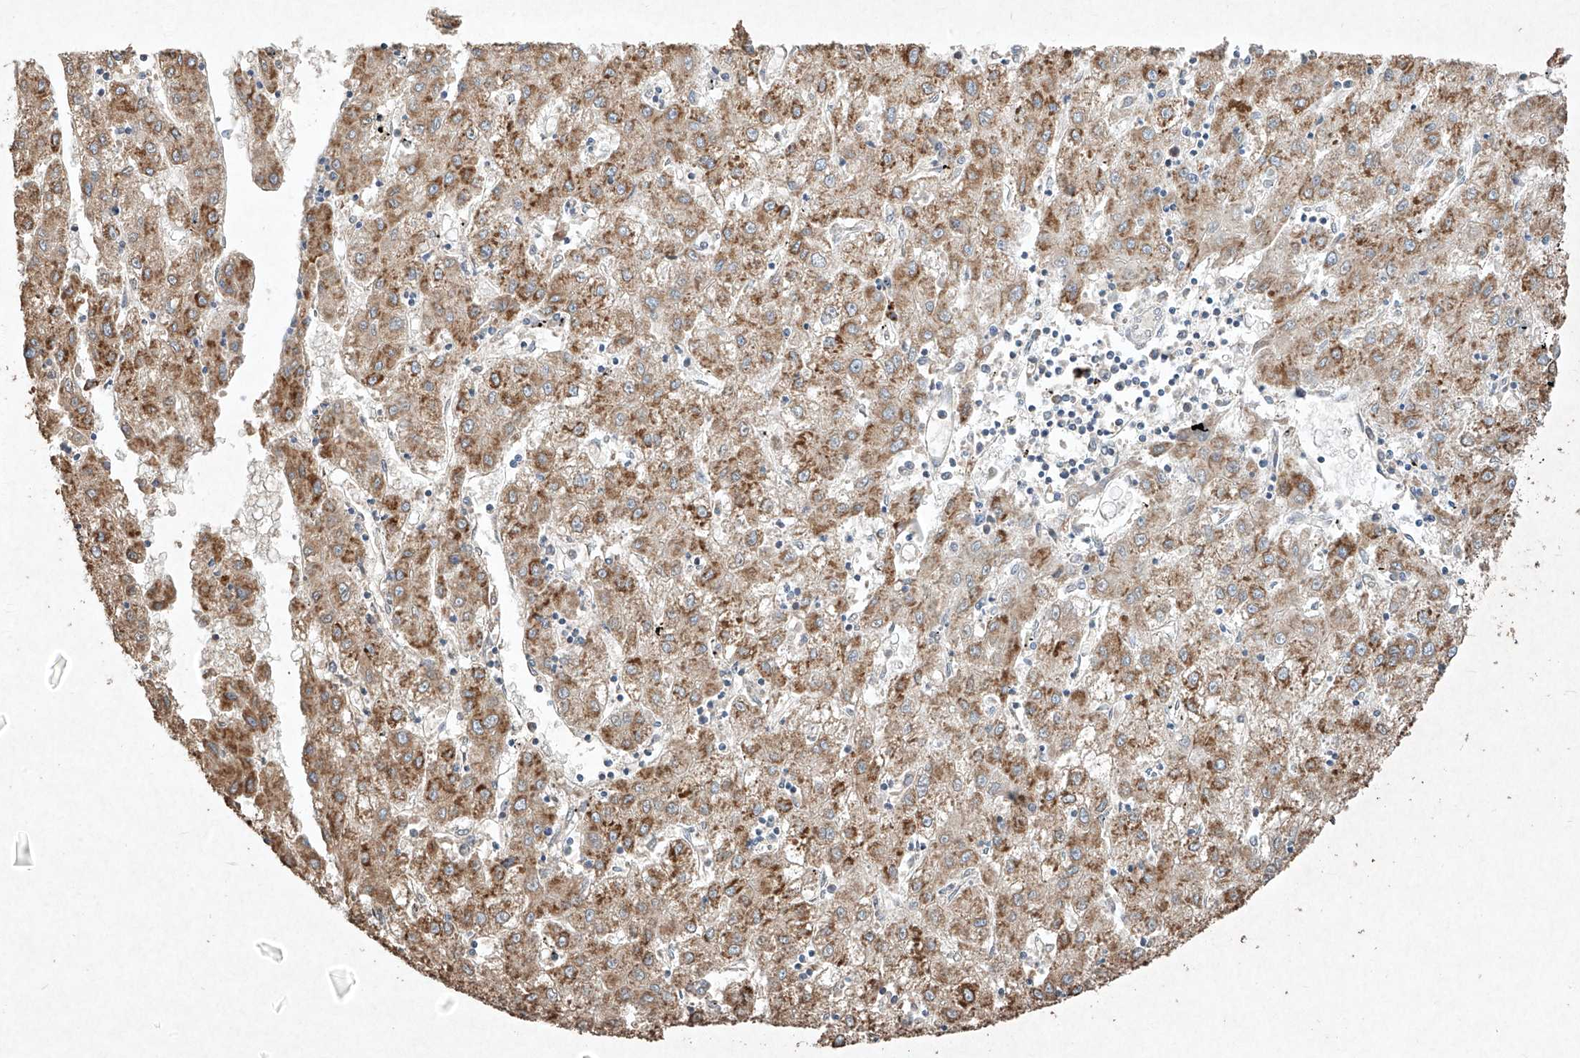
{"staining": {"intensity": "strong", "quantity": ">75%", "location": "cytoplasmic/membranous"}, "tissue": "liver cancer", "cell_type": "Tumor cells", "image_type": "cancer", "snomed": [{"axis": "morphology", "description": "Carcinoma, Hepatocellular, NOS"}, {"axis": "topography", "description": "Liver"}], "caption": "Immunohistochemical staining of human hepatocellular carcinoma (liver) reveals strong cytoplasmic/membranous protein staining in about >75% of tumor cells.", "gene": "SEMA3B", "patient": {"sex": "male", "age": 72}}